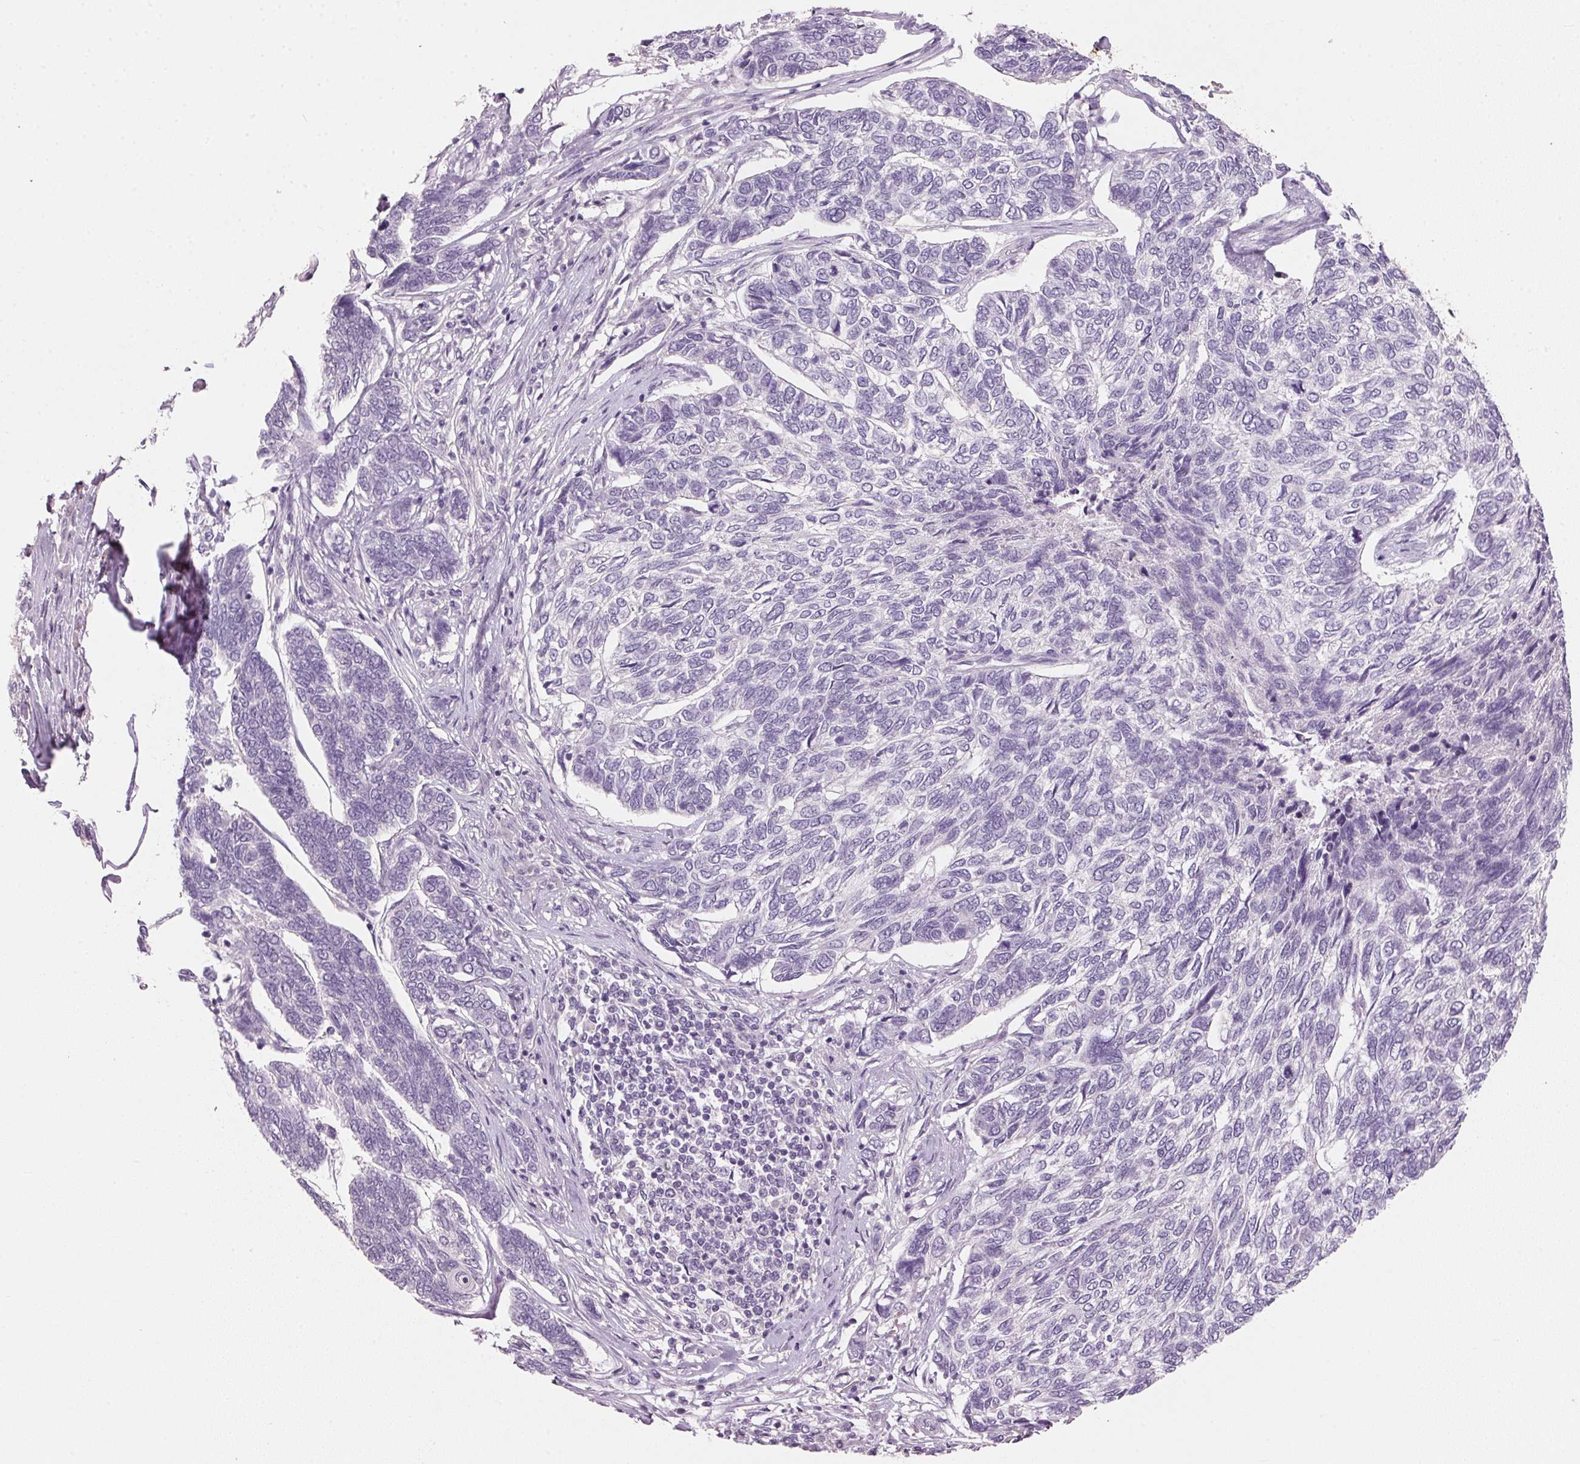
{"staining": {"intensity": "negative", "quantity": "none", "location": "none"}, "tissue": "skin cancer", "cell_type": "Tumor cells", "image_type": "cancer", "snomed": [{"axis": "morphology", "description": "Basal cell carcinoma"}, {"axis": "topography", "description": "Skin"}], "caption": "Protein analysis of skin basal cell carcinoma shows no significant expression in tumor cells.", "gene": "HSD17B1", "patient": {"sex": "female", "age": 65}}